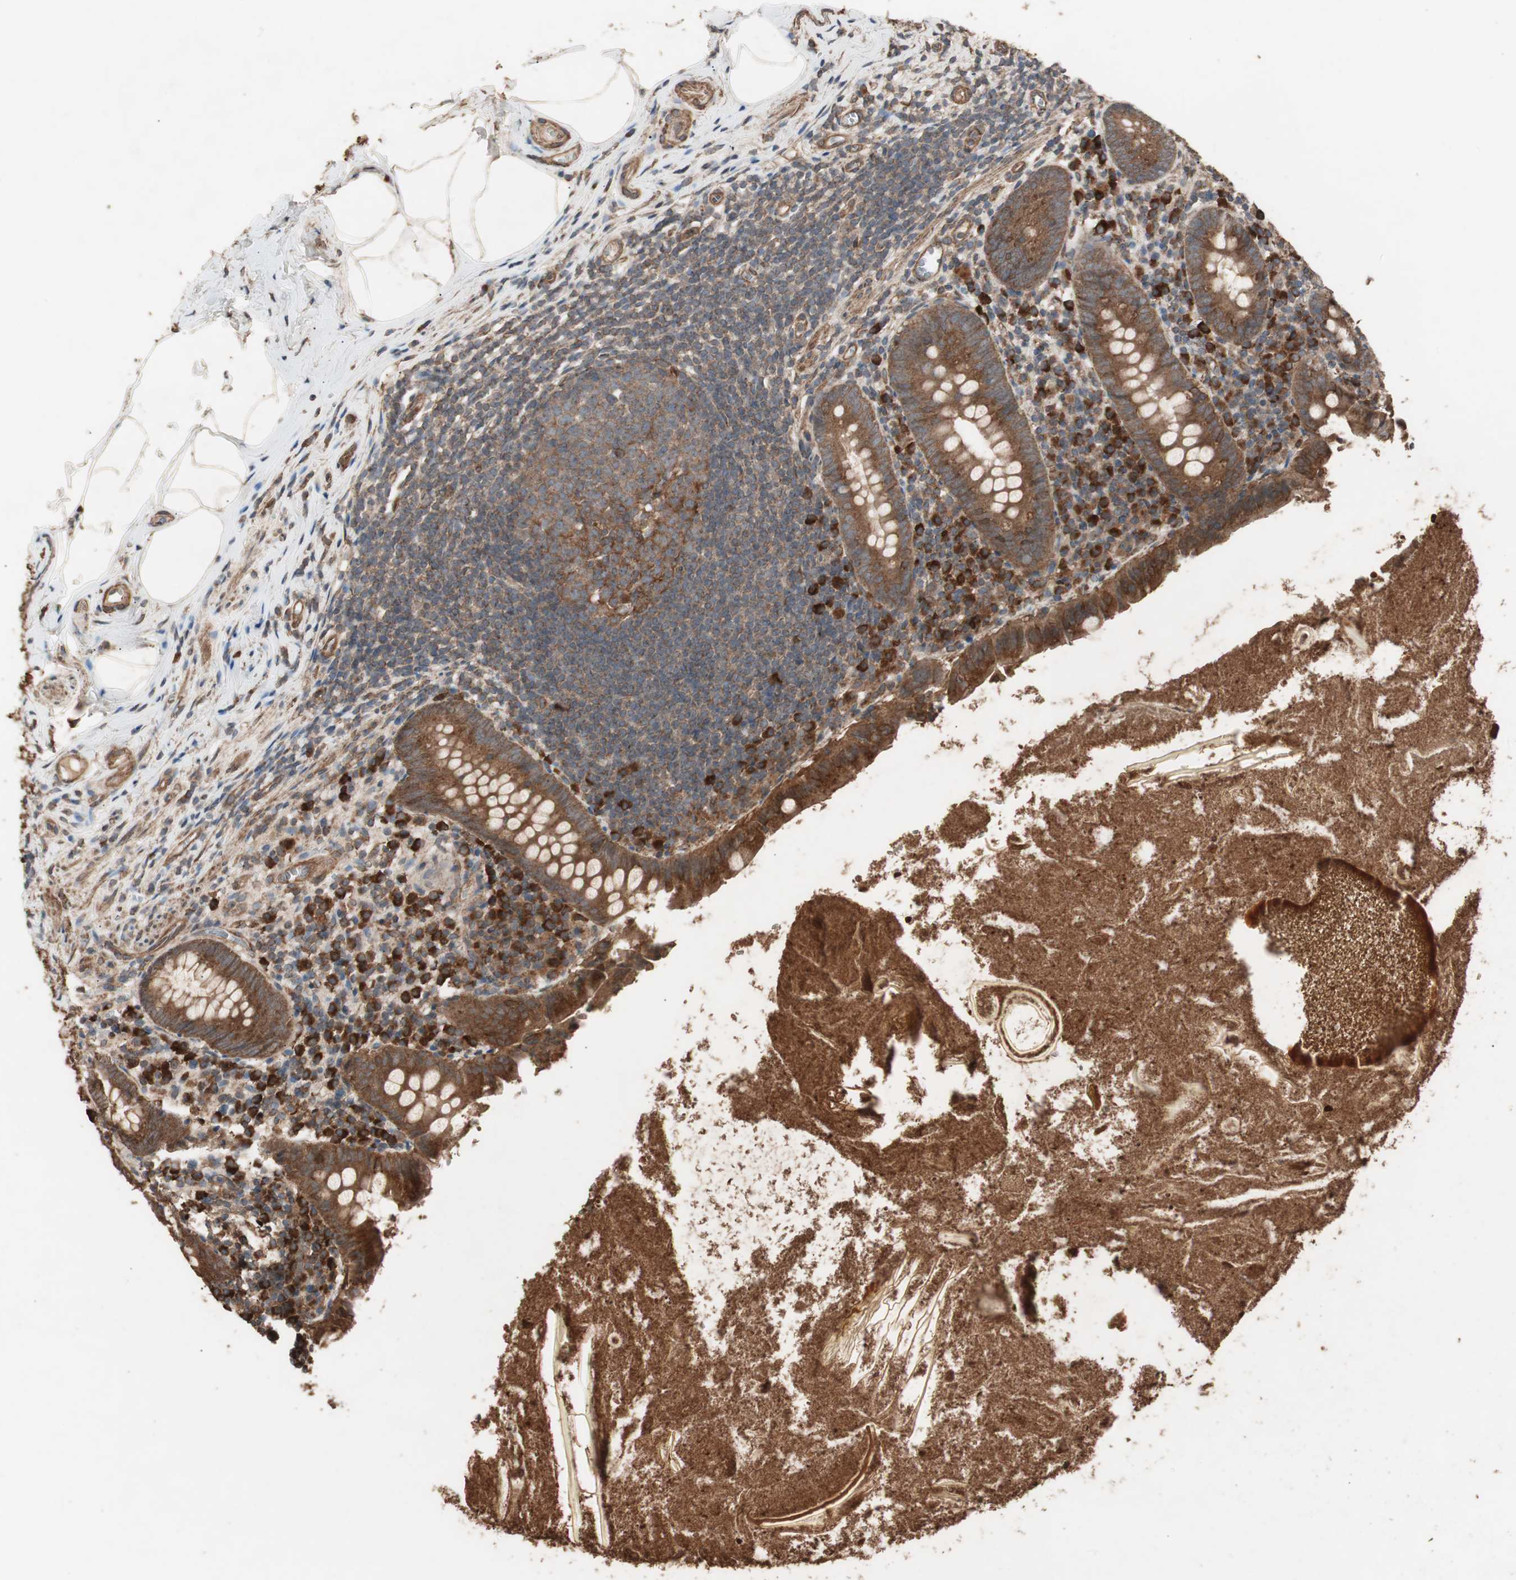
{"staining": {"intensity": "moderate", "quantity": ">75%", "location": "cytoplasmic/membranous"}, "tissue": "appendix", "cell_type": "Glandular cells", "image_type": "normal", "snomed": [{"axis": "morphology", "description": "Normal tissue, NOS"}, {"axis": "topography", "description": "Appendix"}], "caption": "IHC of benign appendix exhibits medium levels of moderate cytoplasmic/membranous positivity in approximately >75% of glandular cells.", "gene": "LZTS1", "patient": {"sex": "male", "age": 52}}